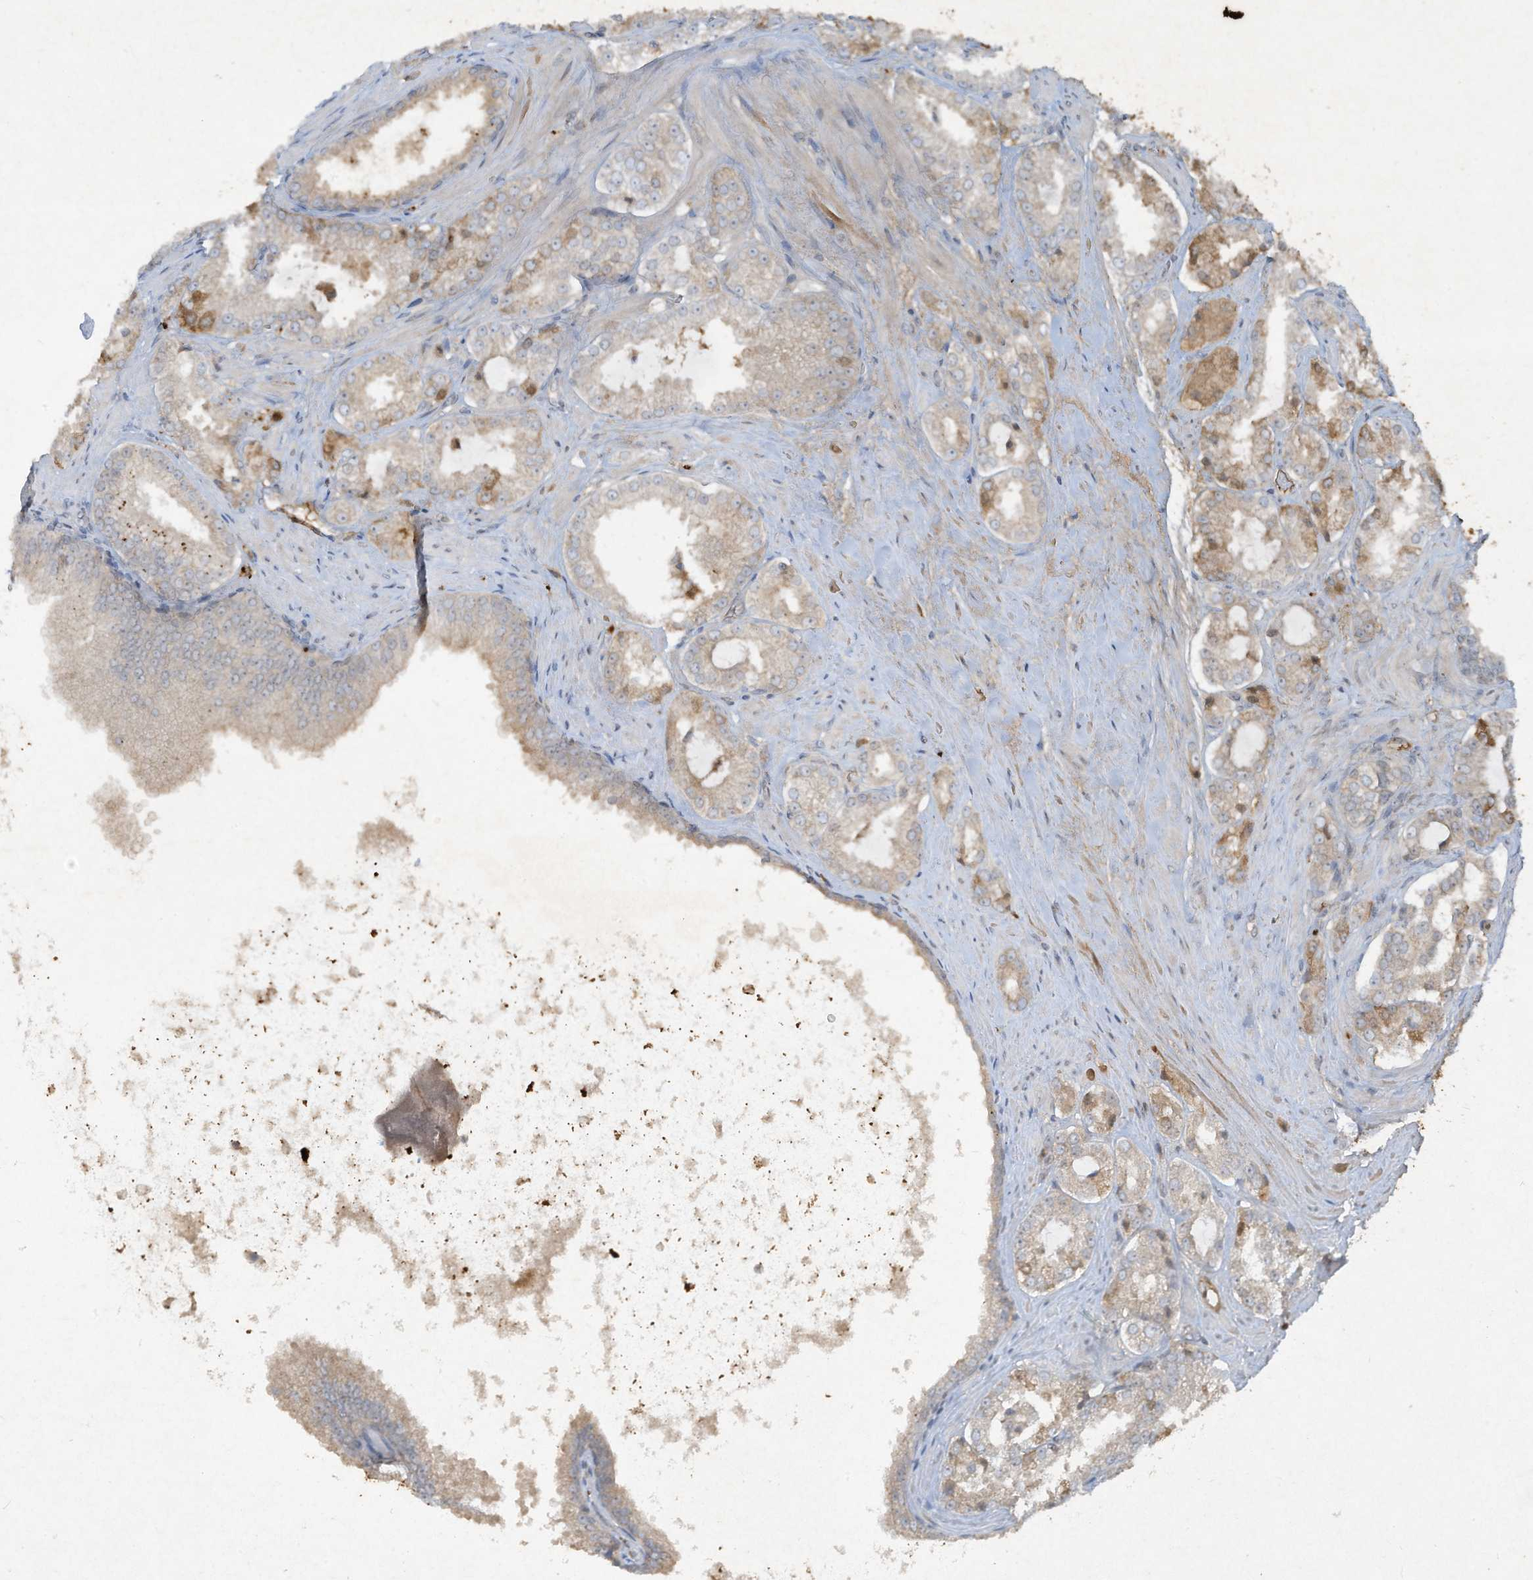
{"staining": {"intensity": "weak", "quantity": ">75%", "location": "cytoplasmic/membranous"}, "tissue": "prostate cancer", "cell_type": "Tumor cells", "image_type": "cancer", "snomed": [{"axis": "morphology", "description": "Adenocarcinoma, High grade"}, {"axis": "topography", "description": "Prostate"}], "caption": "Immunohistochemistry (IHC) (DAB (3,3'-diaminobenzidine)) staining of prostate cancer demonstrates weak cytoplasmic/membranous protein positivity in approximately >75% of tumor cells. (DAB (3,3'-diaminobenzidine) IHC with brightfield microscopy, high magnification).", "gene": "FETUB", "patient": {"sex": "male", "age": 73}}